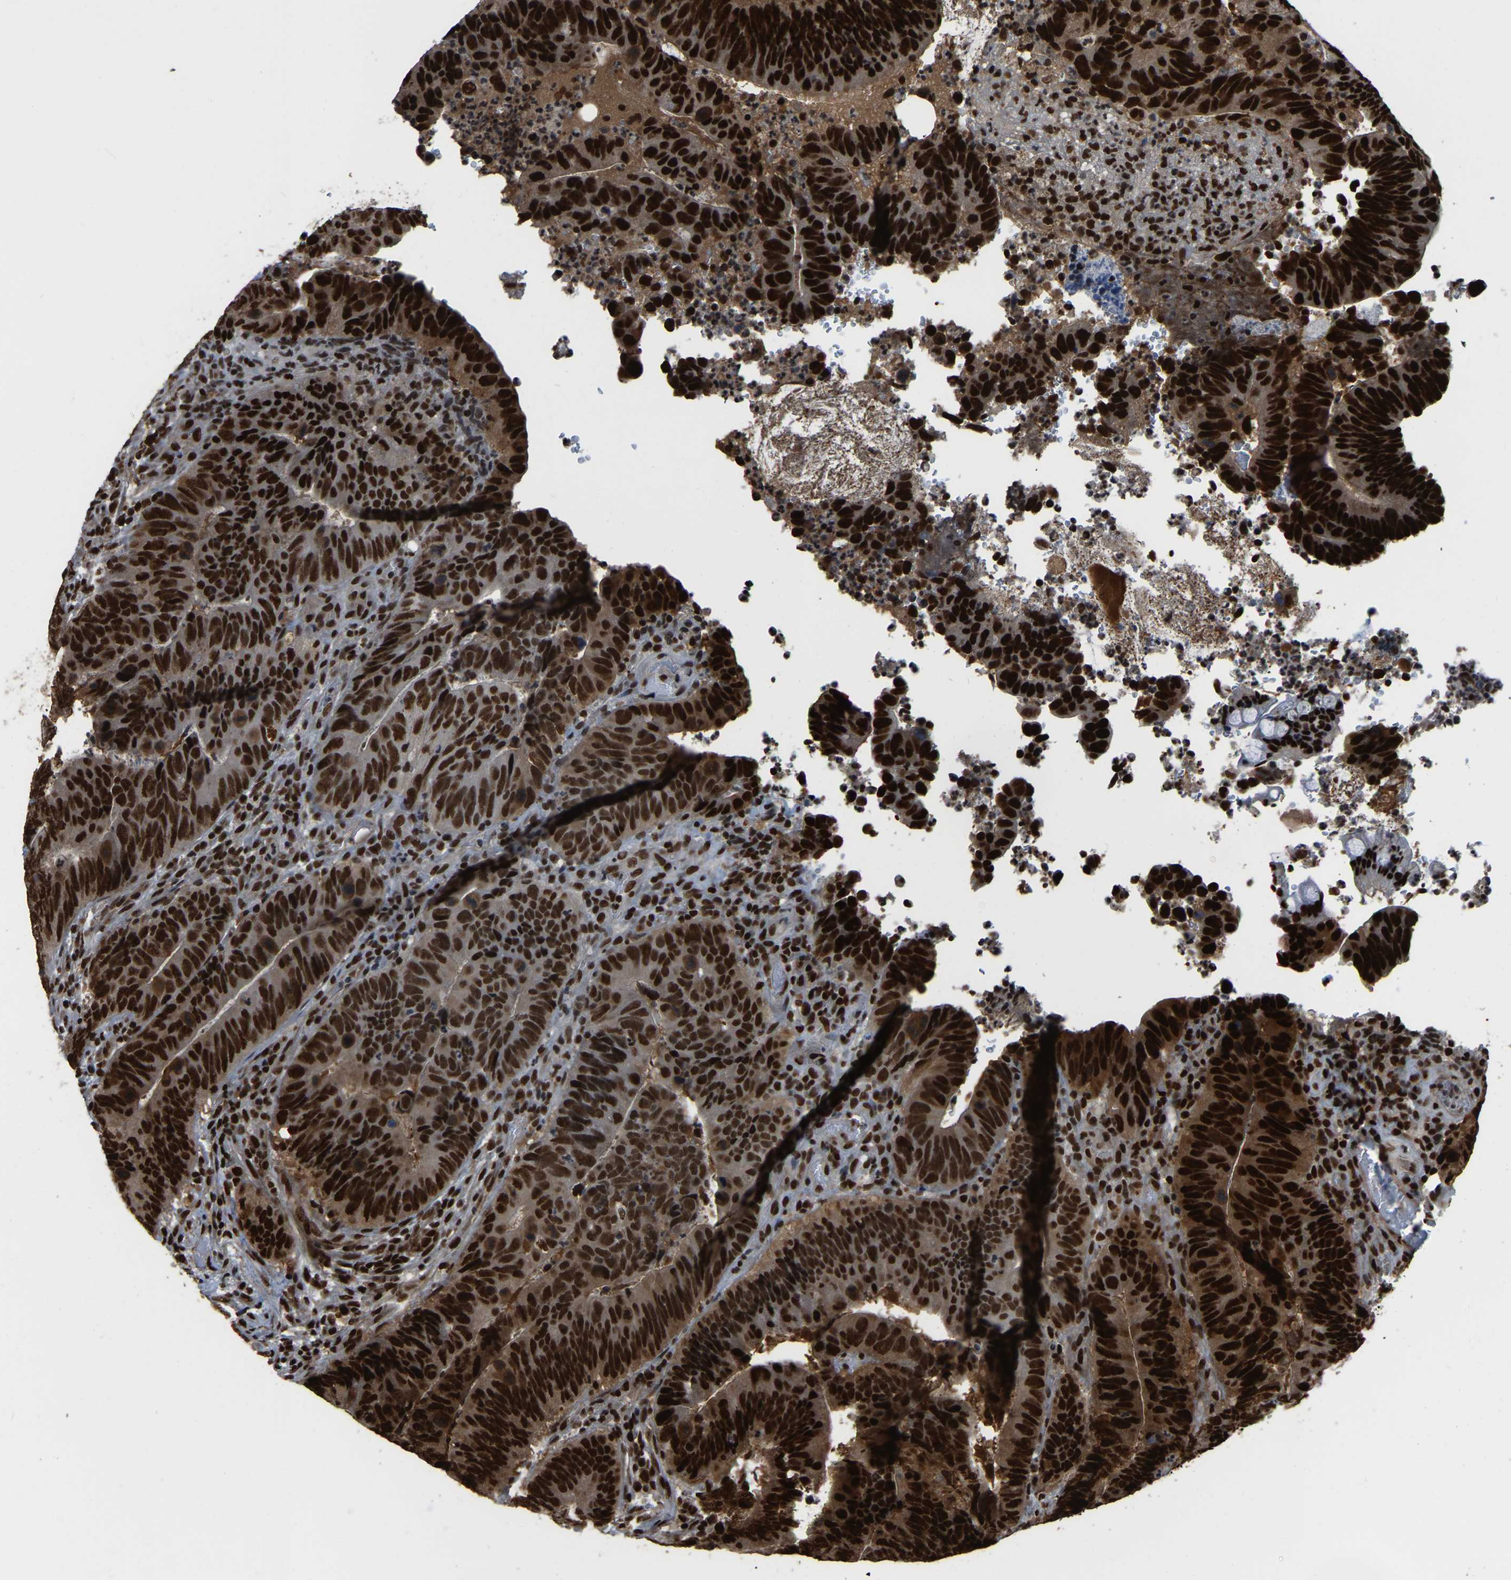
{"staining": {"intensity": "strong", "quantity": ">75%", "location": "nuclear"}, "tissue": "colorectal cancer", "cell_type": "Tumor cells", "image_type": "cancer", "snomed": [{"axis": "morphology", "description": "Adenocarcinoma, NOS"}, {"axis": "topography", "description": "Colon"}], "caption": "High-power microscopy captured an immunohistochemistry (IHC) image of colorectal cancer, revealing strong nuclear expression in approximately >75% of tumor cells.", "gene": "TBL1XR1", "patient": {"sex": "male", "age": 56}}